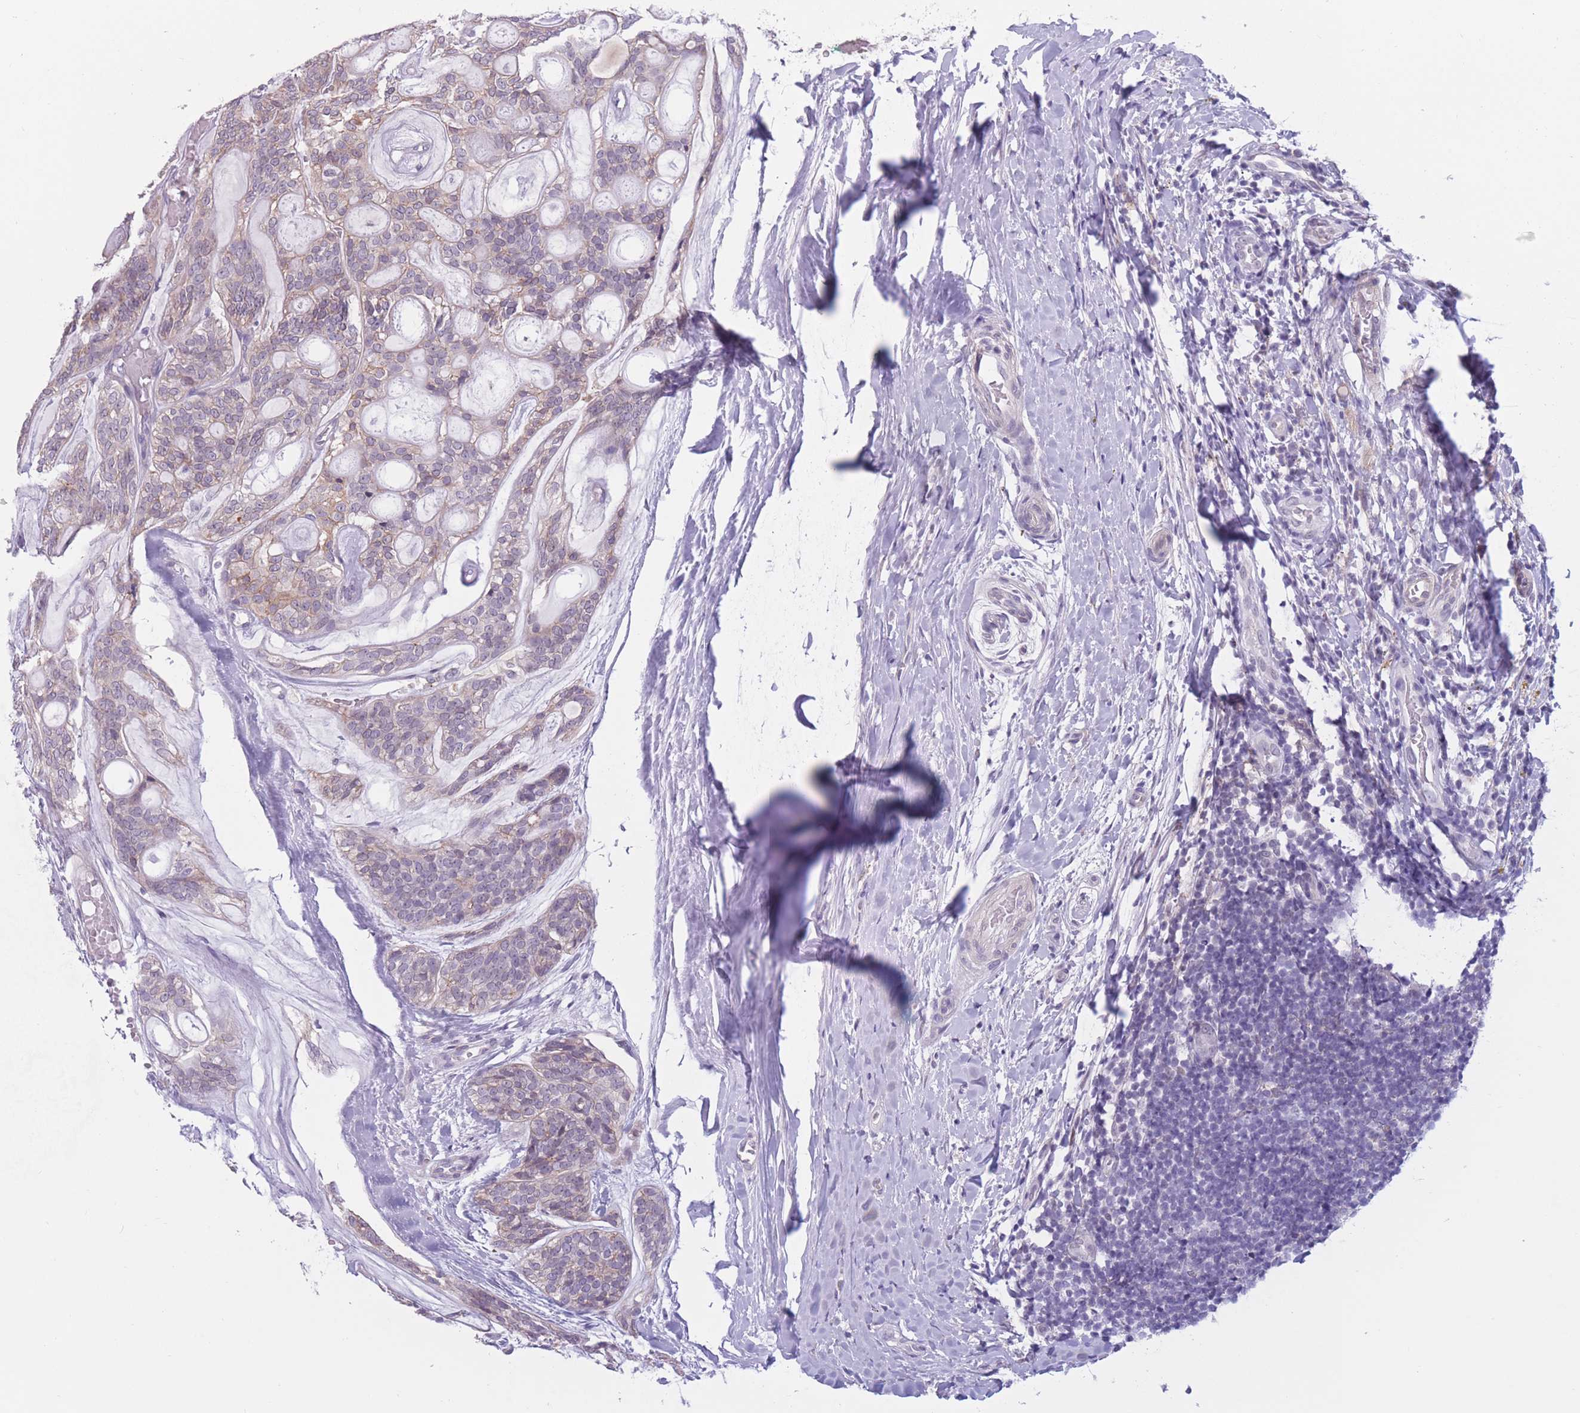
{"staining": {"intensity": "weak", "quantity": "<25%", "location": "cytoplasmic/membranous"}, "tissue": "head and neck cancer", "cell_type": "Tumor cells", "image_type": "cancer", "snomed": [{"axis": "morphology", "description": "Adenocarcinoma, NOS"}, {"axis": "topography", "description": "Head-Neck"}], "caption": "Immunohistochemical staining of head and neck cancer (adenocarcinoma) shows no significant expression in tumor cells.", "gene": "PODXL", "patient": {"sex": "male", "age": 66}}